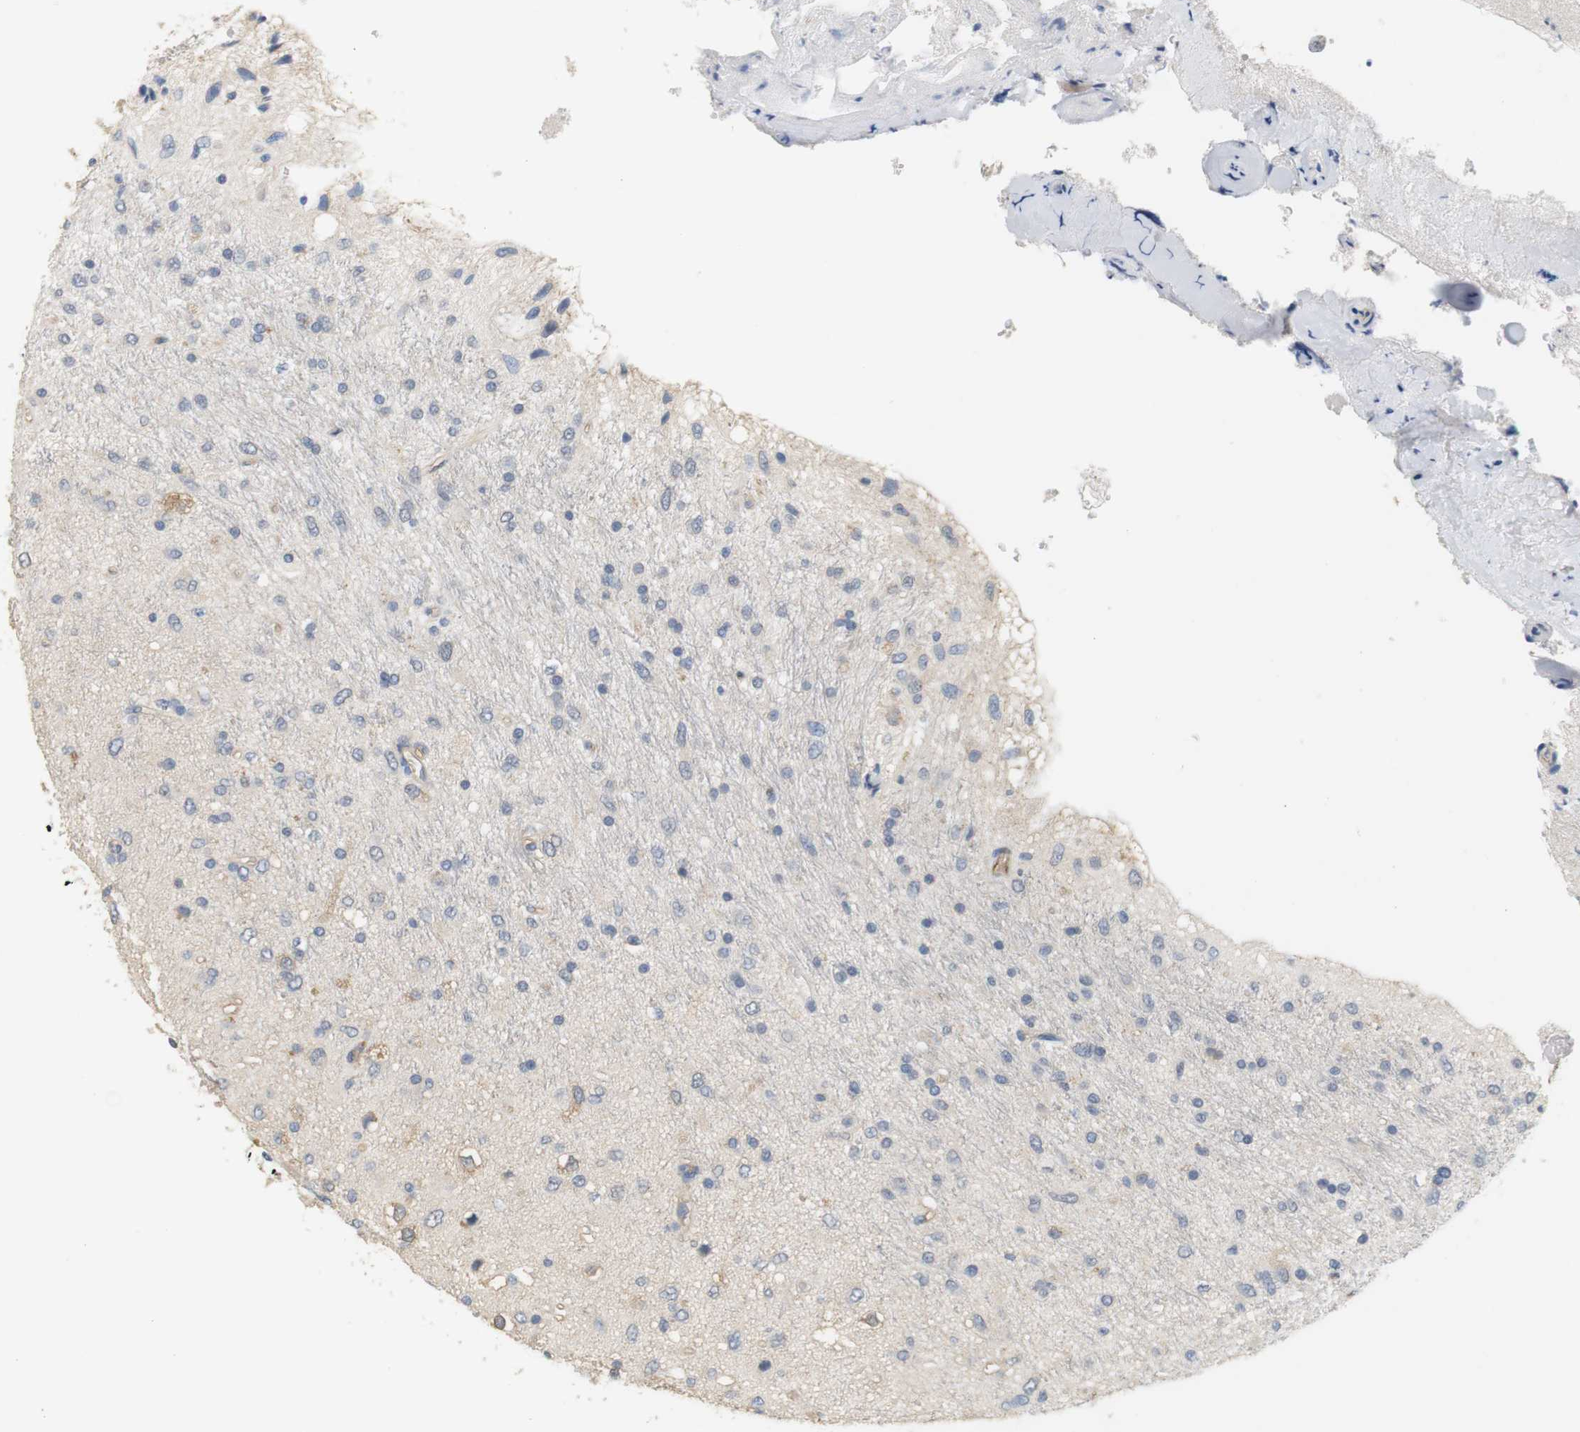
{"staining": {"intensity": "moderate", "quantity": "<25%", "location": "cytoplasmic/membranous"}, "tissue": "glioma", "cell_type": "Tumor cells", "image_type": "cancer", "snomed": [{"axis": "morphology", "description": "Glioma, malignant, Low grade"}, {"axis": "topography", "description": "Brain"}], "caption": "Immunohistochemical staining of human glioma displays moderate cytoplasmic/membranous protein positivity in approximately <25% of tumor cells. (Stains: DAB in brown, nuclei in blue, Microscopy: brightfield microscopy at high magnification).", "gene": "OSR1", "patient": {"sex": "male", "age": 77}}